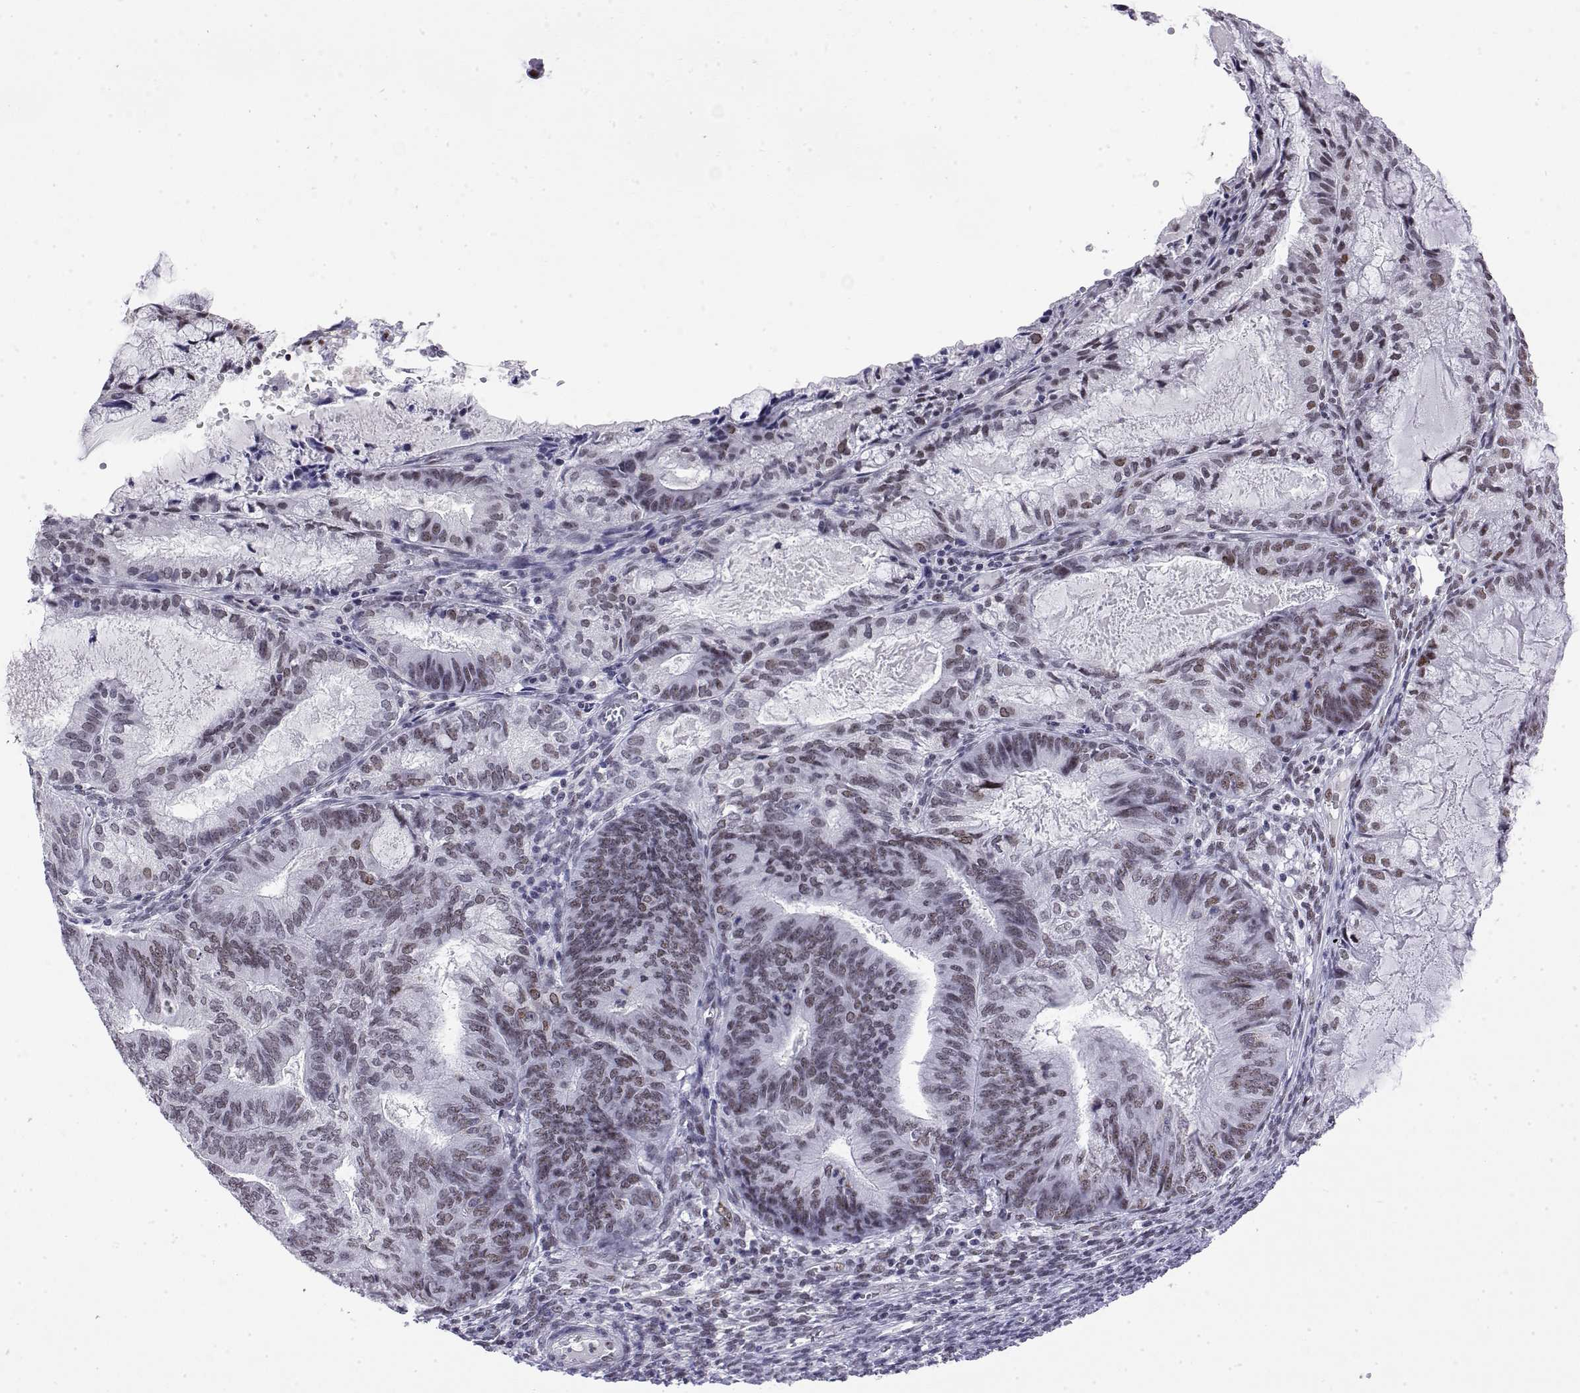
{"staining": {"intensity": "weak", "quantity": "<25%", "location": "nuclear"}, "tissue": "endometrial cancer", "cell_type": "Tumor cells", "image_type": "cancer", "snomed": [{"axis": "morphology", "description": "Adenocarcinoma, NOS"}, {"axis": "topography", "description": "Endometrium"}], "caption": "A histopathology image of endometrial cancer (adenocarcinoma) stained for a protein shows no brown staining in tumor cells.", "gene": "POLDIP3", "patient": {"sex": "female", "age": 86}}